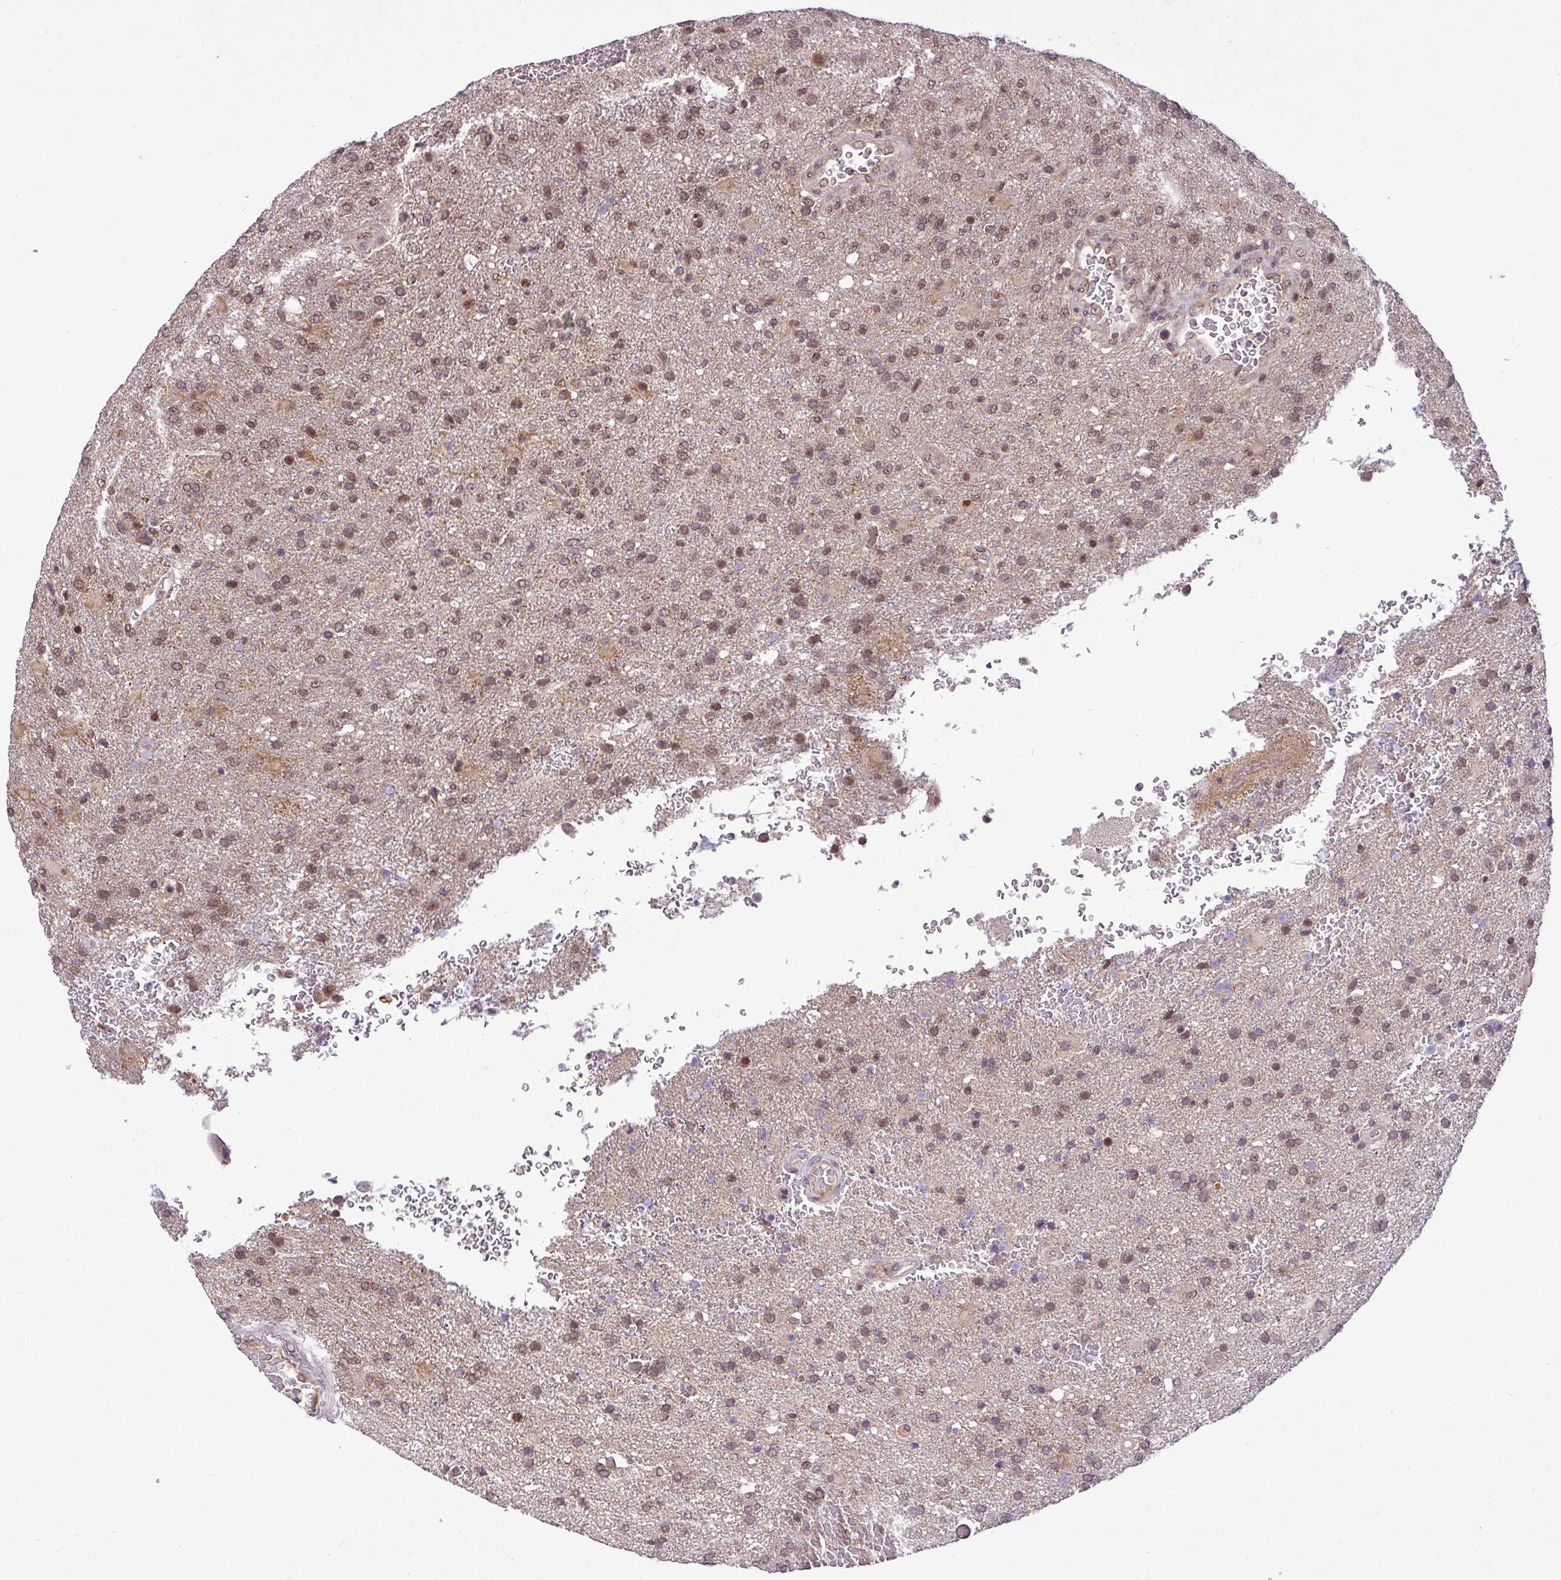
{"staining": {"intensity": "moderate", "quantity": ">75%", "location": "nuclear"}, "tissue": "glioma", "cell_type": "Tumor cells", "image_type": "cancer", "snomed": [{"axis": "morphology", "description": "Glioma, malignant, High grade"}, {"axis": "topography", "description": "Brain"}], "caption": "Immunohistochemistry (DAB) staining of human malignant high-grade glioma reveals moderate nuclear protein staining in about >75% of tumor cells.", "gene": "MFHAS1", "patient": {"sex": "female", "age": 74}}